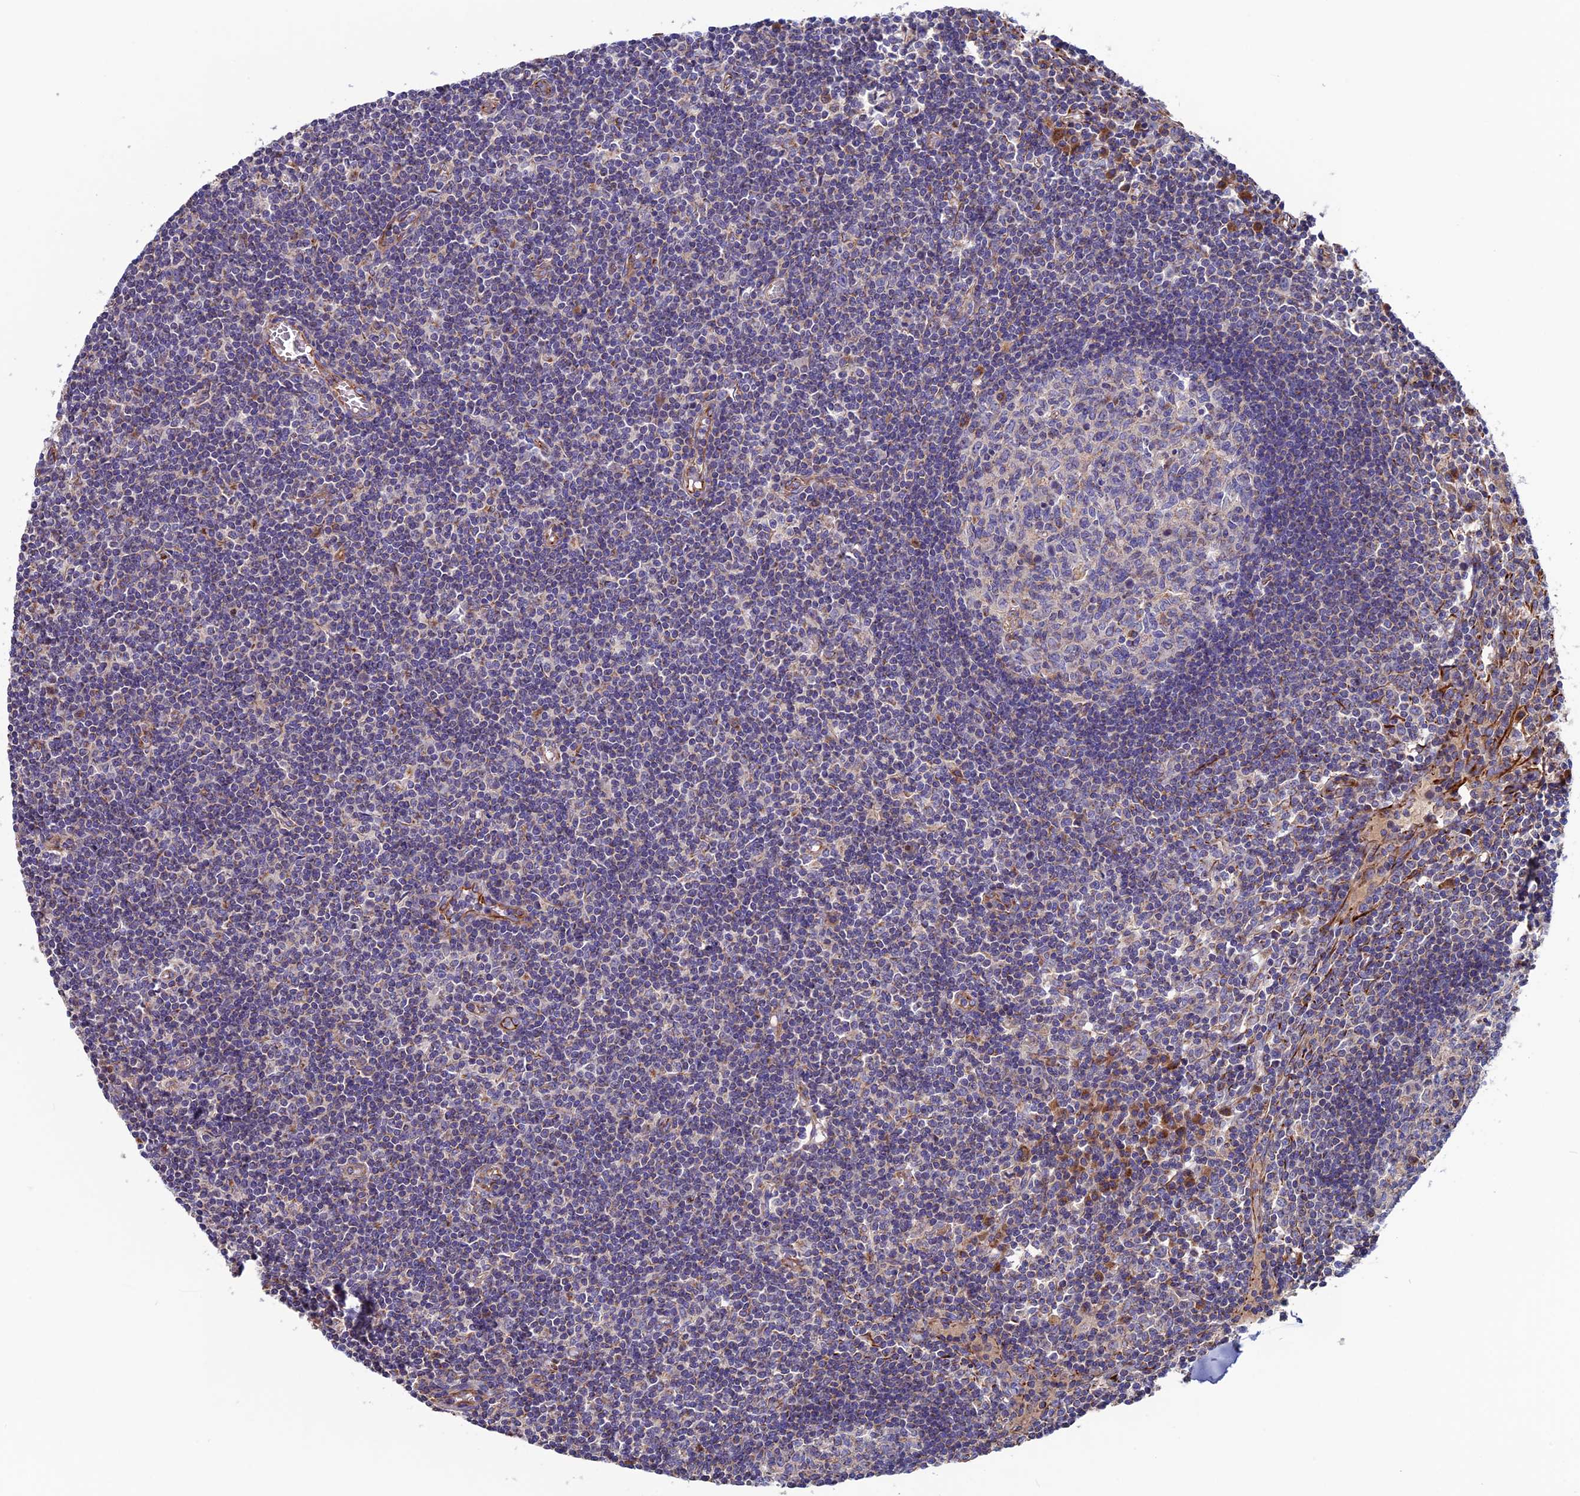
{"staining": {"intensity": "weak", "quantity": "25%-75%", "location": "cytoplasmic/membranous"}, "tissue": "lymph node", "cell_type": "Germinal center cells", "image_type": "normal", "snomed": [{"axis": "morphology", "description": "Normal tissue, NOS"}, {"axis": "topography", "description": "Lymph node"}], "caption": "A brown stain labels weak cytoplasmic/membranous positivity of a protein in germinal center cells of unremarkable lymph node.", "gene": "SLC15A5", "patient": {"sex": "female", "age": 55}}